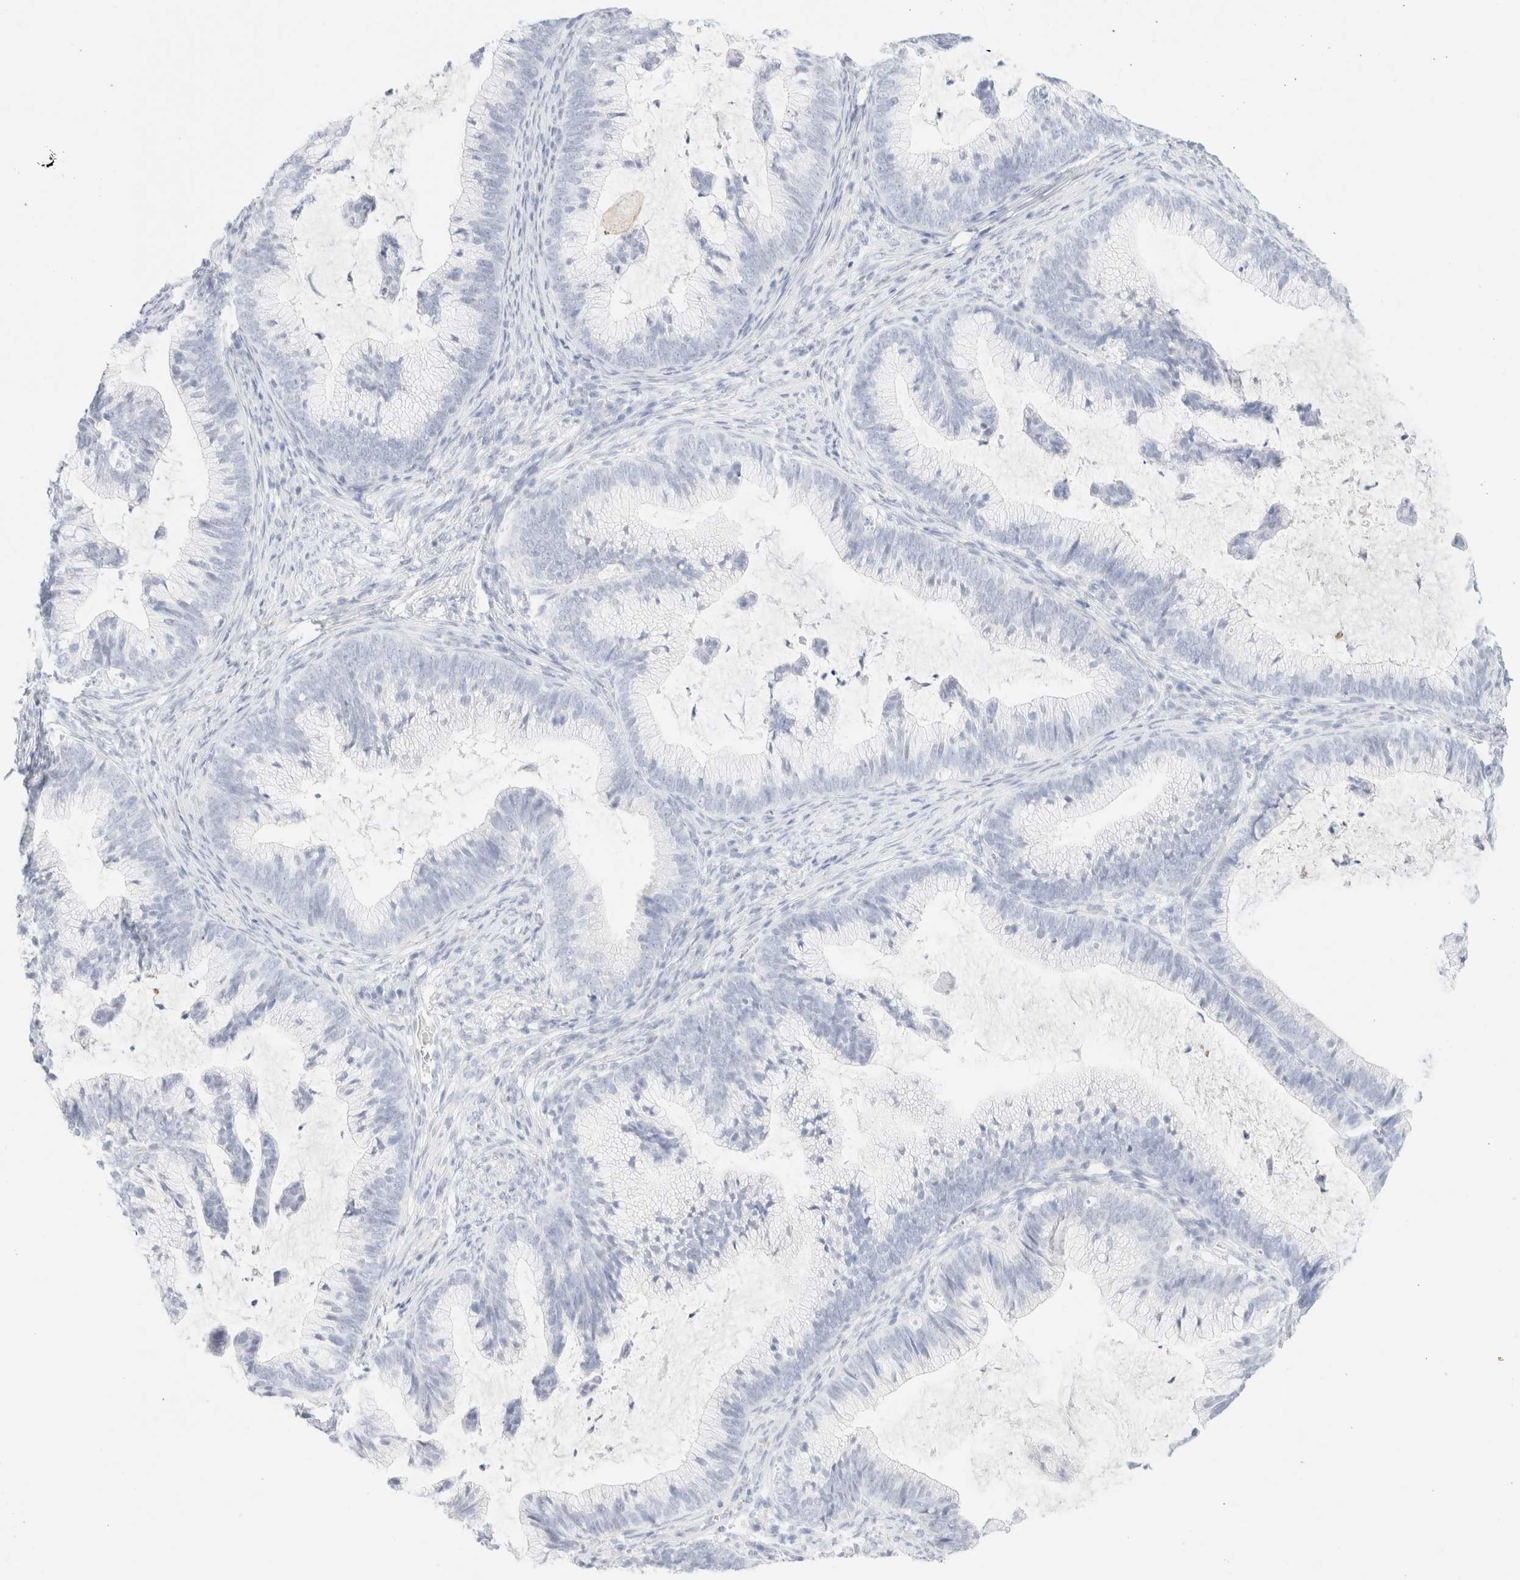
{"staining": {"intensity": "negative", "quantity": "none", "location": "none"}, "tissue": "cervical cancer", "cell_type": "Tumor cells", "image_type": "cancer", "snomed": [{"axis": "morphology", "description": "Adenocarcinoma, NOS"}, {"axis": "topography", "description": "Cervix"}], "caption": "Tumor cells show no significant protein positivity in cervical adenocarcinoma.", "gene": "KRT15", "patient": {"sex": "female", "age": 36}}